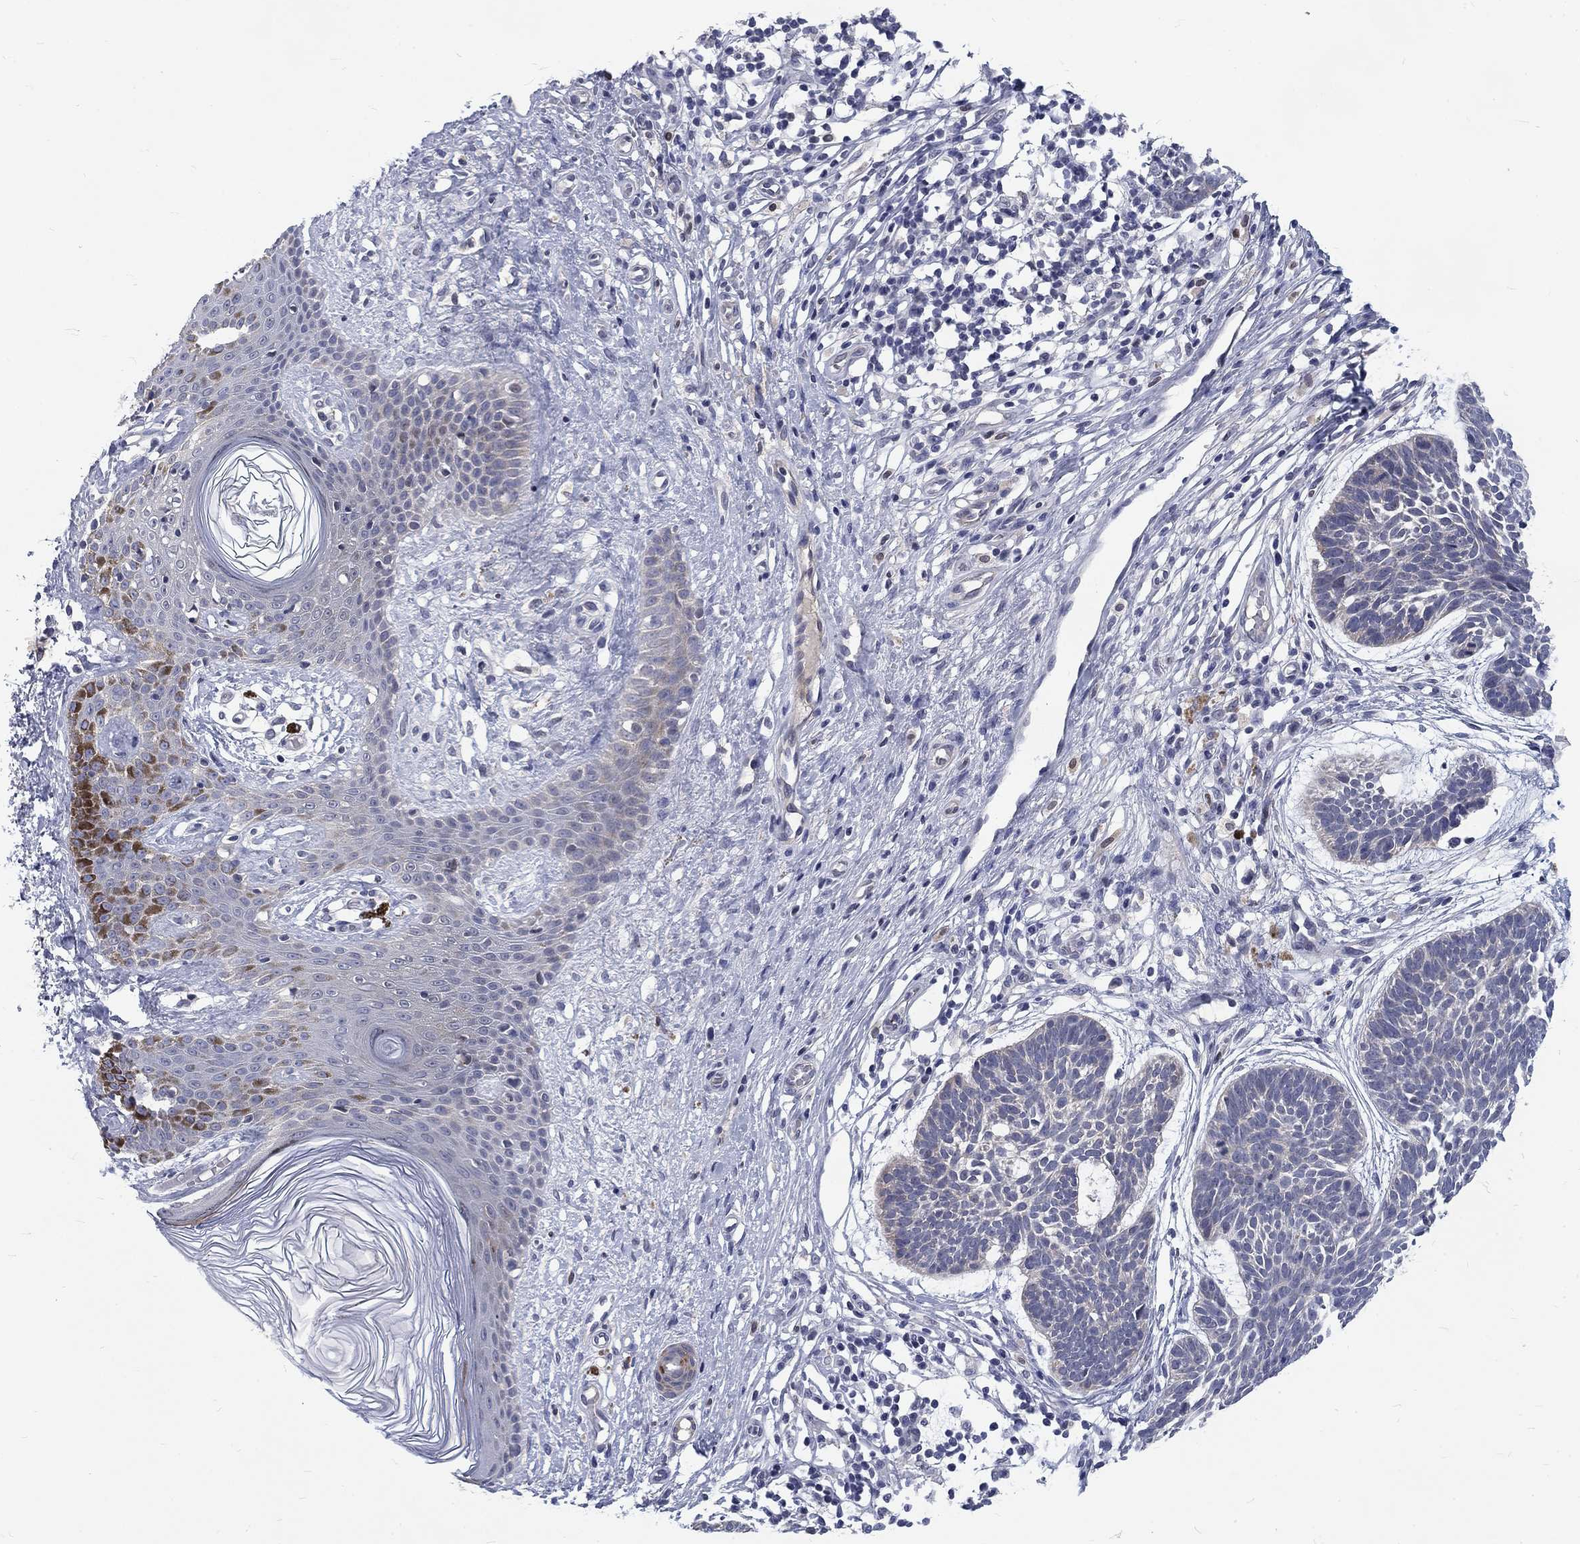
{"staining": {"intensity": "negative", "quantity": "none", "location": "none"}, "tissue": "skin cancer", "cell_type": "Tumor cells", "image_type": "cancer", "snomed": [{"axis": "morphology", "description": "Basal cell carcinoma"}, {"axis": "topography", "description": "Skin"}], "caption": "Skin cancer (basal cell carcinoma) was stained to show a protein in brown. There is no significant expression in tumor cells.", "gene": "PHKA1", "patient": {"sex": "male", "age": 85}}